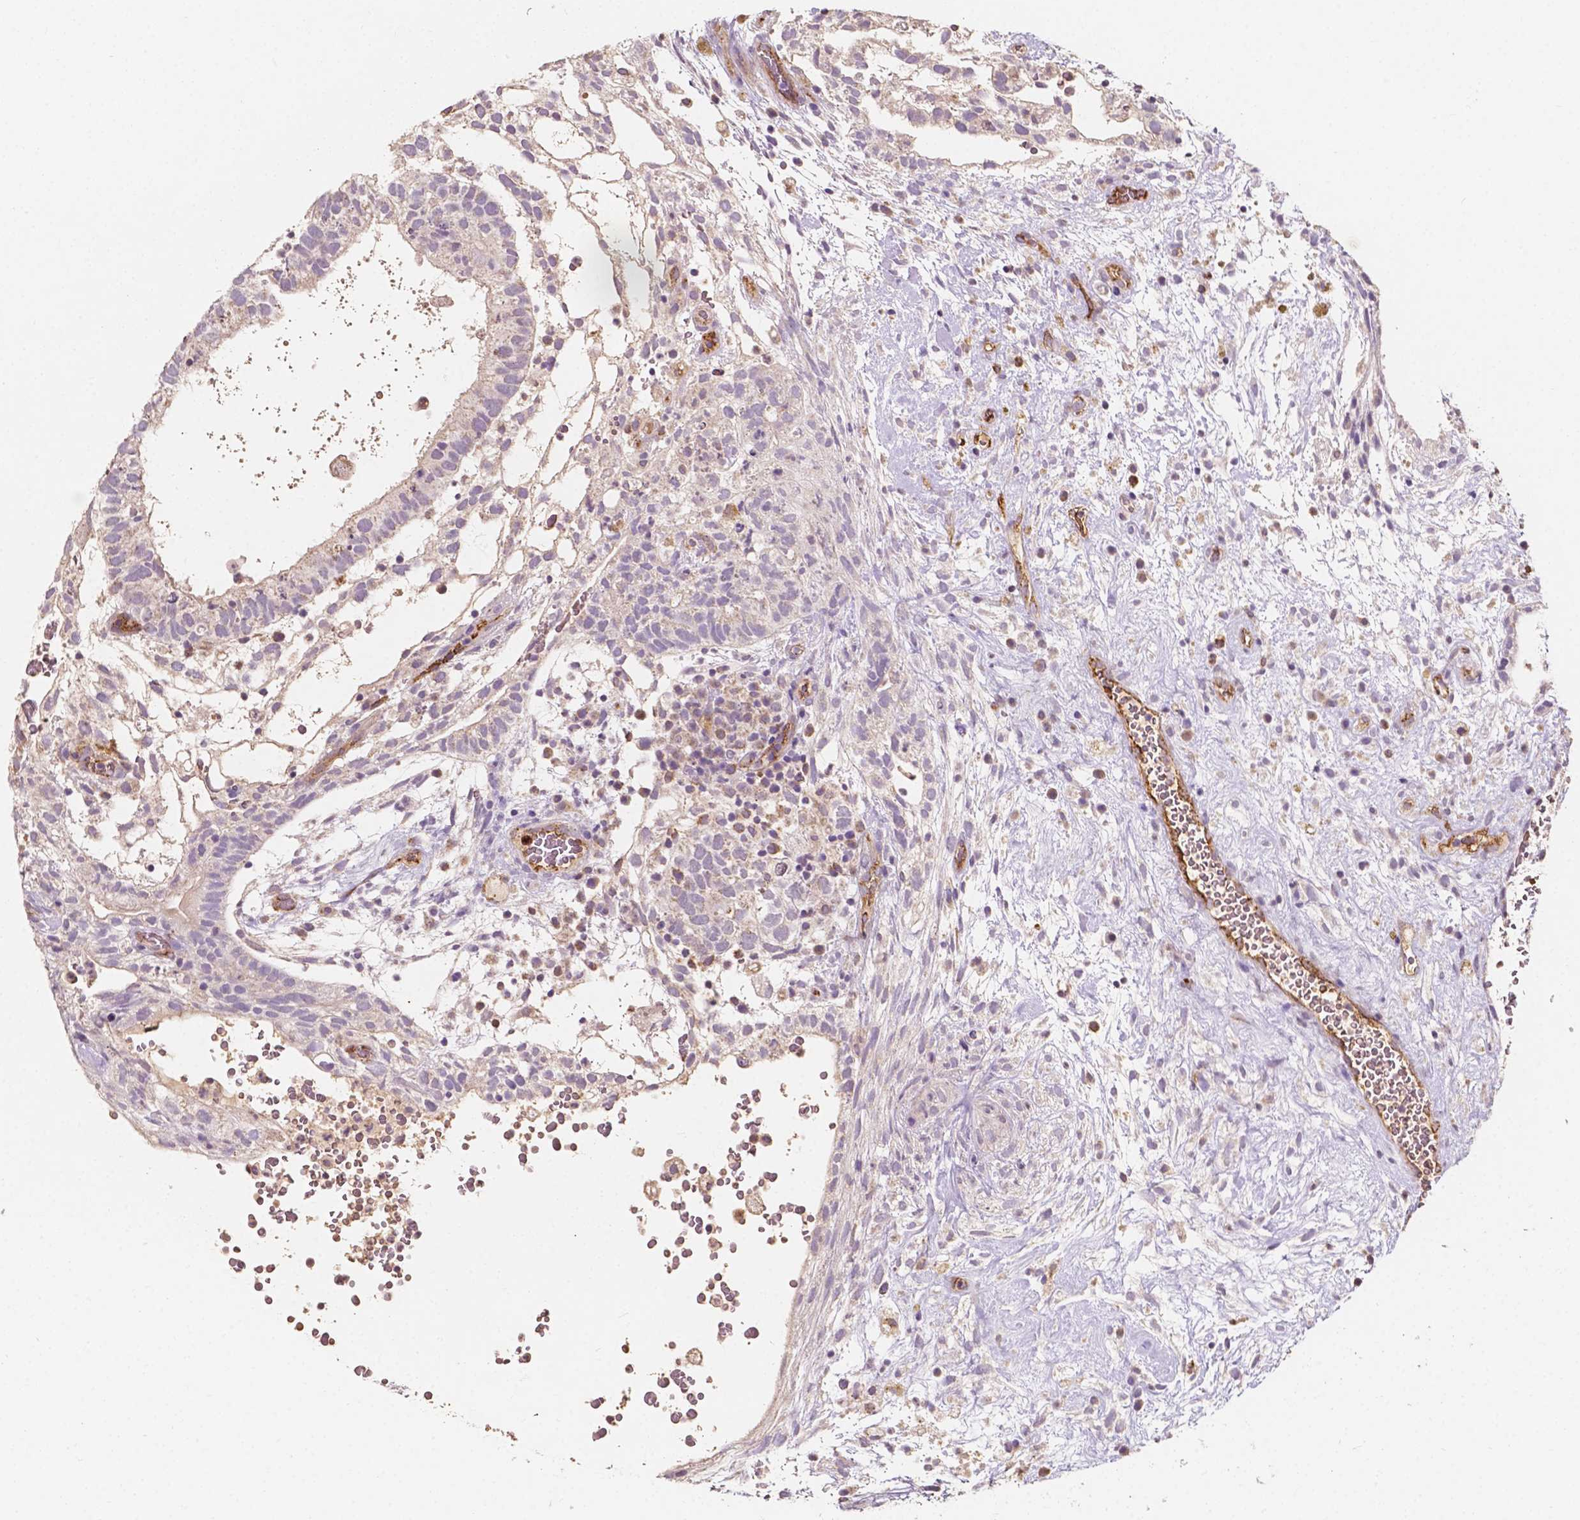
{"staining": {"intensity": "negative", "quantity": "none", "location": "none"}, "tissue": "testis cancer", "cell_type": "Tumor cells", "image_type": "cancer", "snomed": [{"axis": "morphology", "description": "Normal tissue, NOS"}, {"axis": "morphology", "description": "Carcinoma, Embryonal, NOS"}, {"axis": "topography", "description": "Testis"}], "caption": "This is an immunohistochemistry histopathology image of human embryonal carcinoma (testis). There is no expression in tumor cells.", "gene": "SLC22A4", "patient": {"sex": "male", "age": 32}}